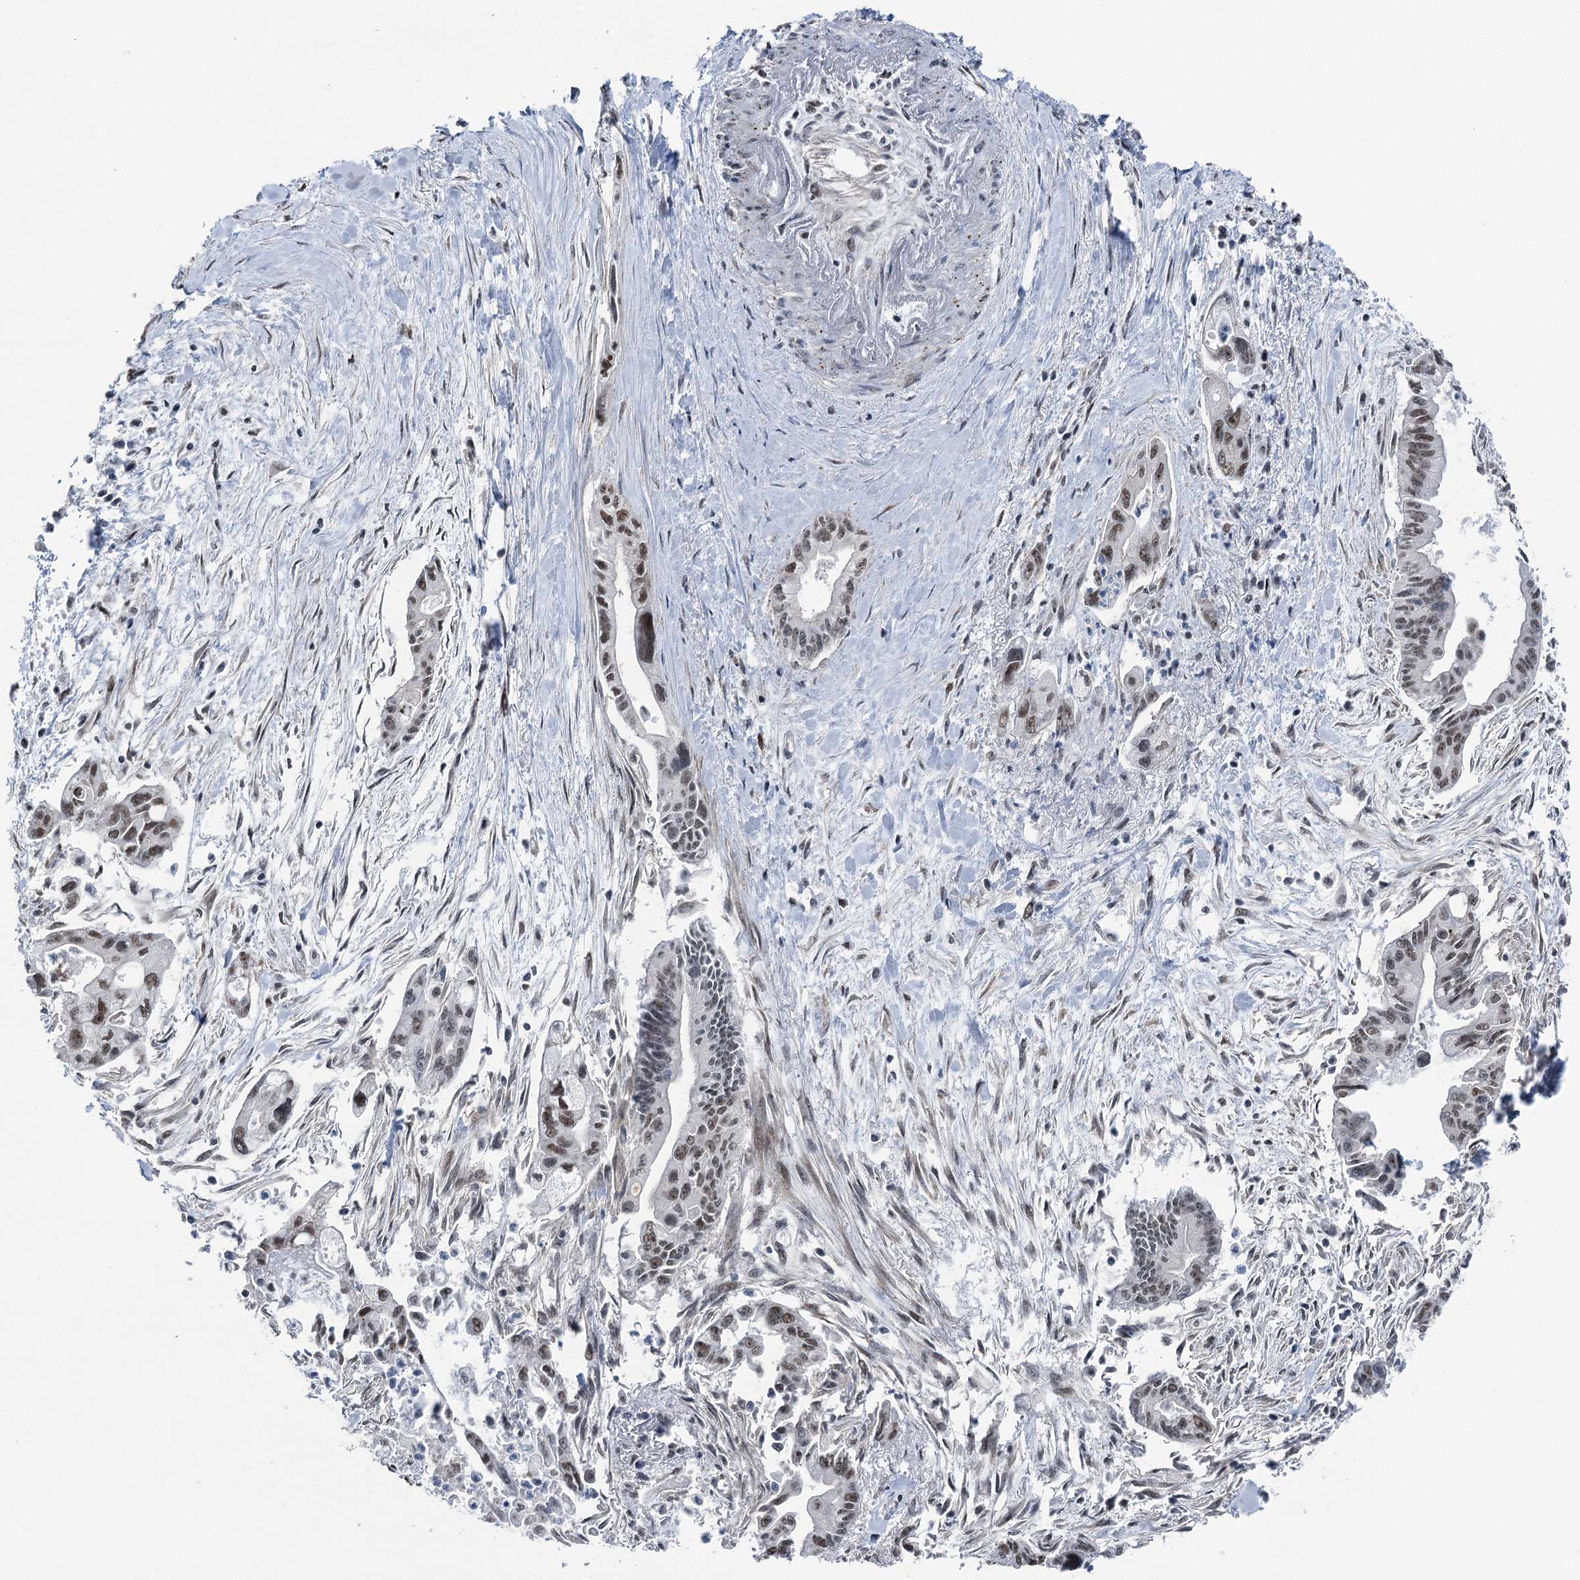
{"staining": {"intensity": "weak", "quantity": "<25%", "location": "nuclear"}, "tissue": "pancreatic cancer", "cell_type": "Tumor cells", "image_type": "cancer", "snomed": [{"axis": "morphology", "description": "Adenocarcinoma, NOS"}, {"axis": "topography", "description": "Pancreas"}], "caption": "Micrograph shows no protein positivity in tumor cells of pancreatic adenocarcinoma tissue.", "gene": "POLR2H", "patient": {"sex": "male", "age": 70}}